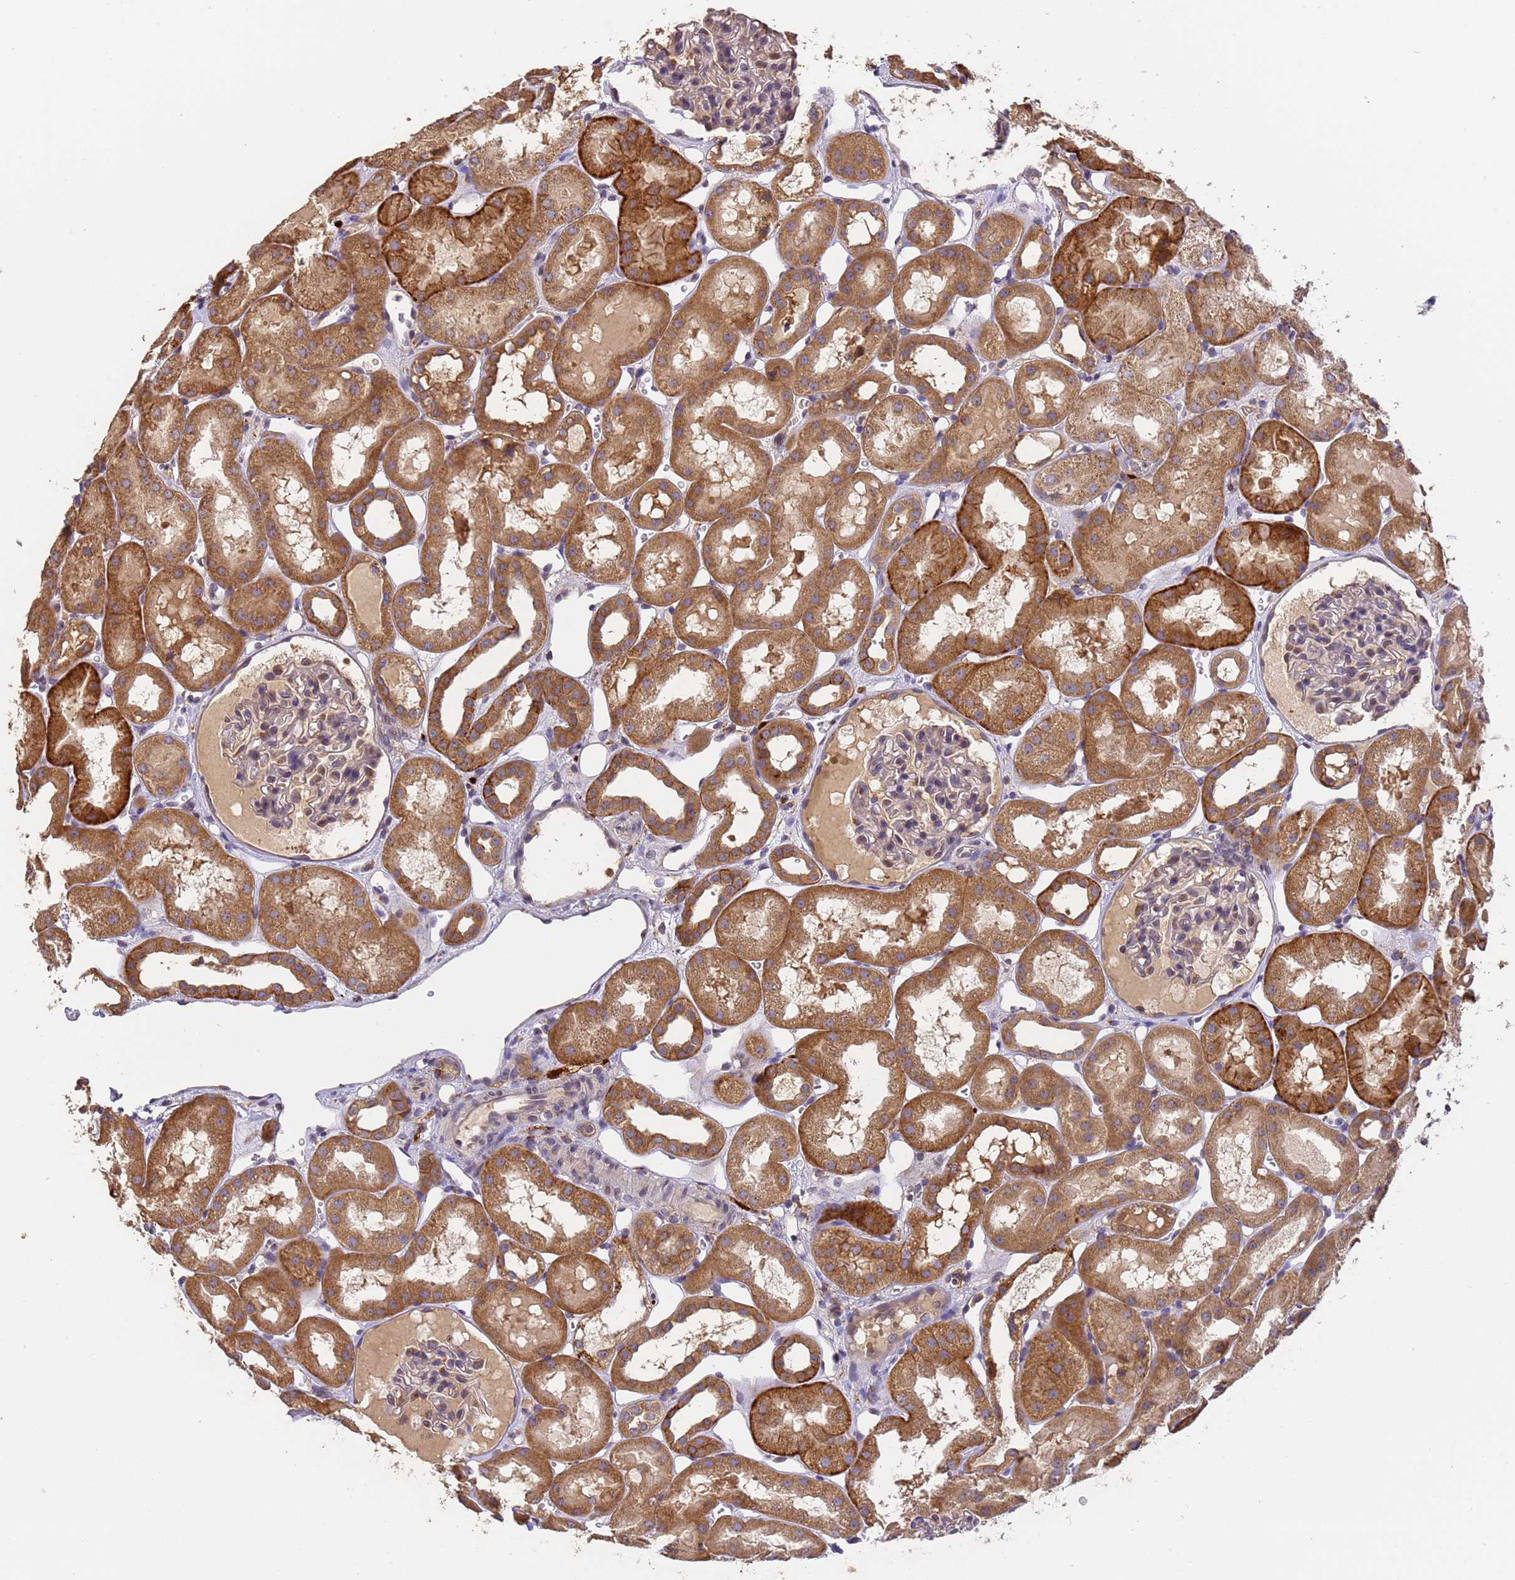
{"staining": {"intensity": "moderate", "quantity": "<25%", "location": "cytoplasmic/membranous"}, "tissue": "kidney", "cell_type": "Cells in glomeruli", "image_type": "normal", "snomed": [{"axis": "morphology", "description": "Normal tissue, NOS"}, {"axis": "topography", "description": "Kidney"}, {"axis": "topography", "description": "Urinary bladder"}], "caption": "About <25% of cells in glomeruli in benign human kidney exhibit moderate cytoplasmic/membranous protein staining as visualized by brown immunohistochemical staining.", "gene": "M6PR", "patient": {"sex": "male", "age": 16}}